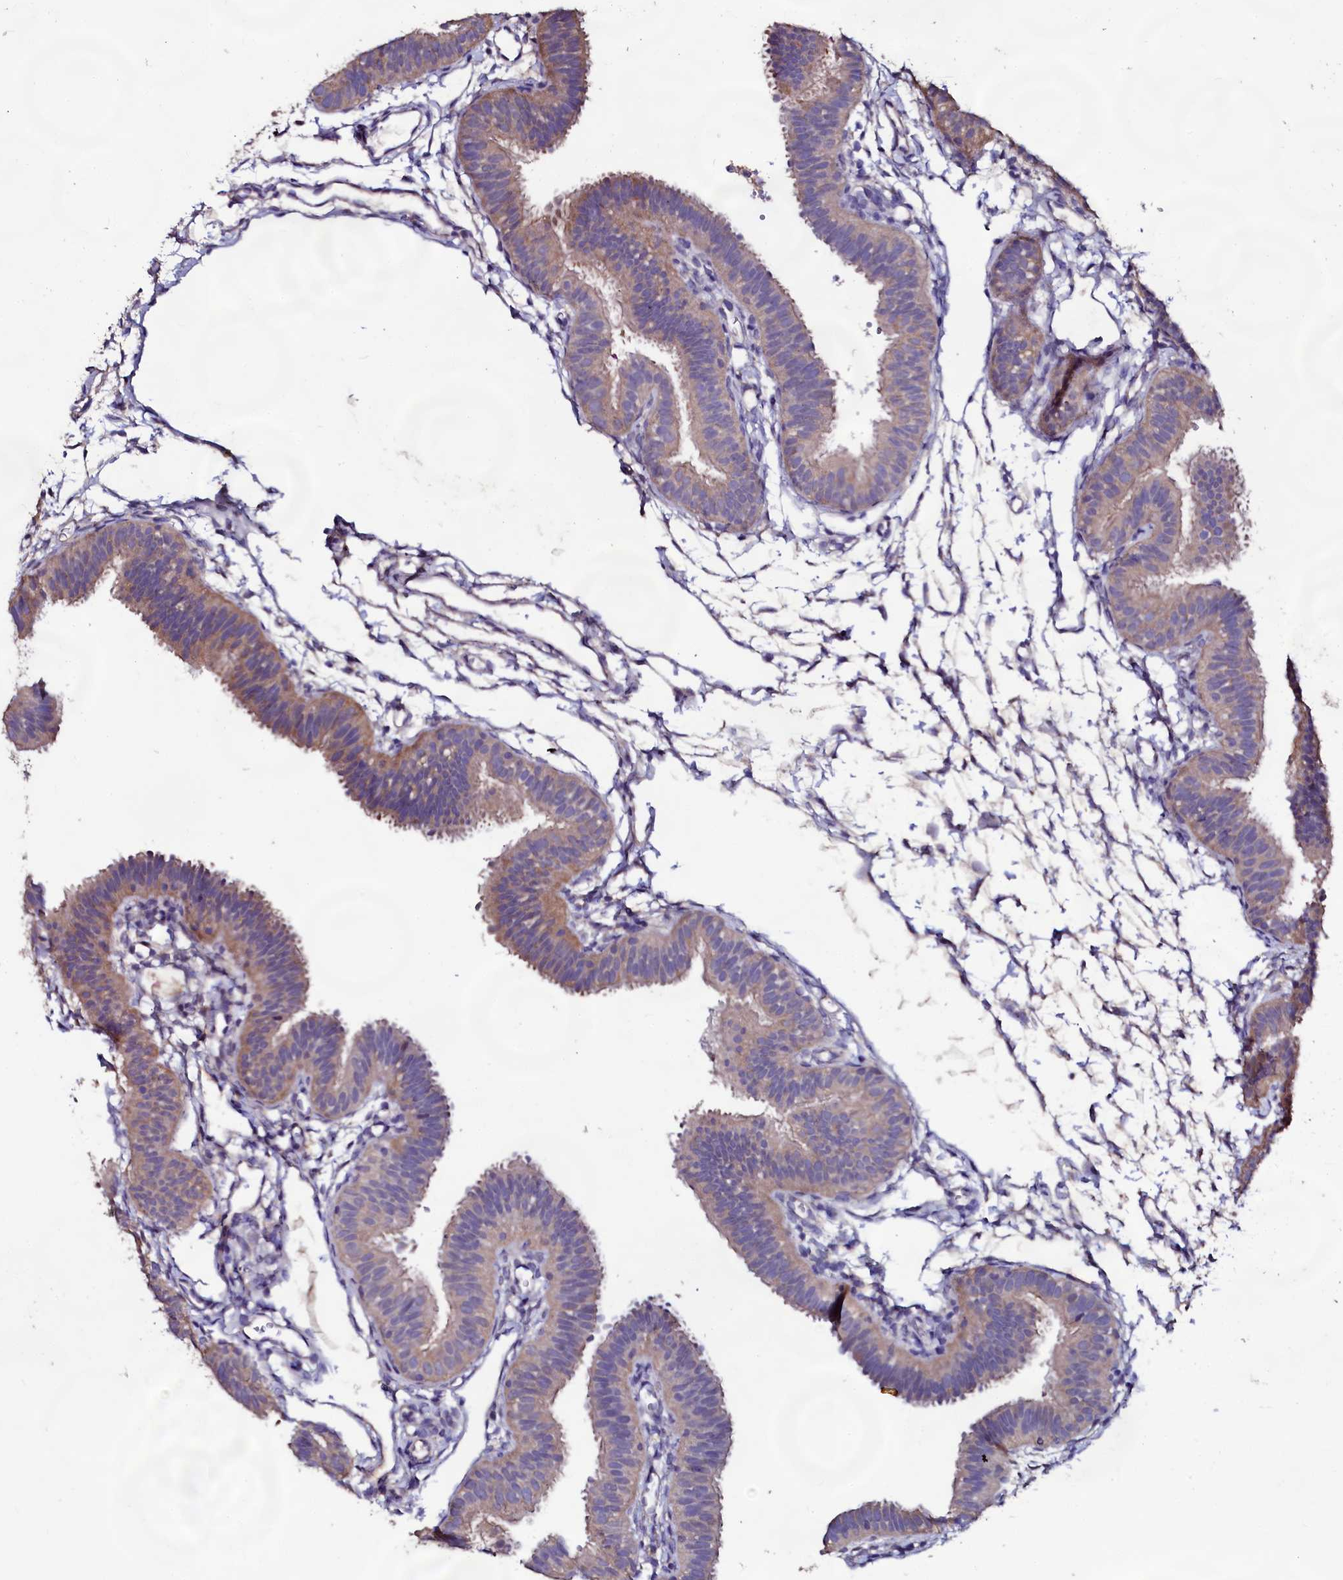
{"staining": {"intensity": "moderate", "quantity": "25%-75%", "location": "cytoplasmic/membranous"}, "tissue": "fallopian tube", "cell_type": "Glandular cells", "image_type": "normal", "snomed": [{"axis": "morphology", "description": "Normal tissue, NOS"}, {"axis": "topography", "description": "Fallopian tube"}], "caption": "An IHC image of normal tissue is shown. Protein staining in brown labels moderate cytoplasmic/membranous positivity in fallopian tube within glandular cells.", "gene": "USPL1", "patient": {"sex": "female", "age": 35}}